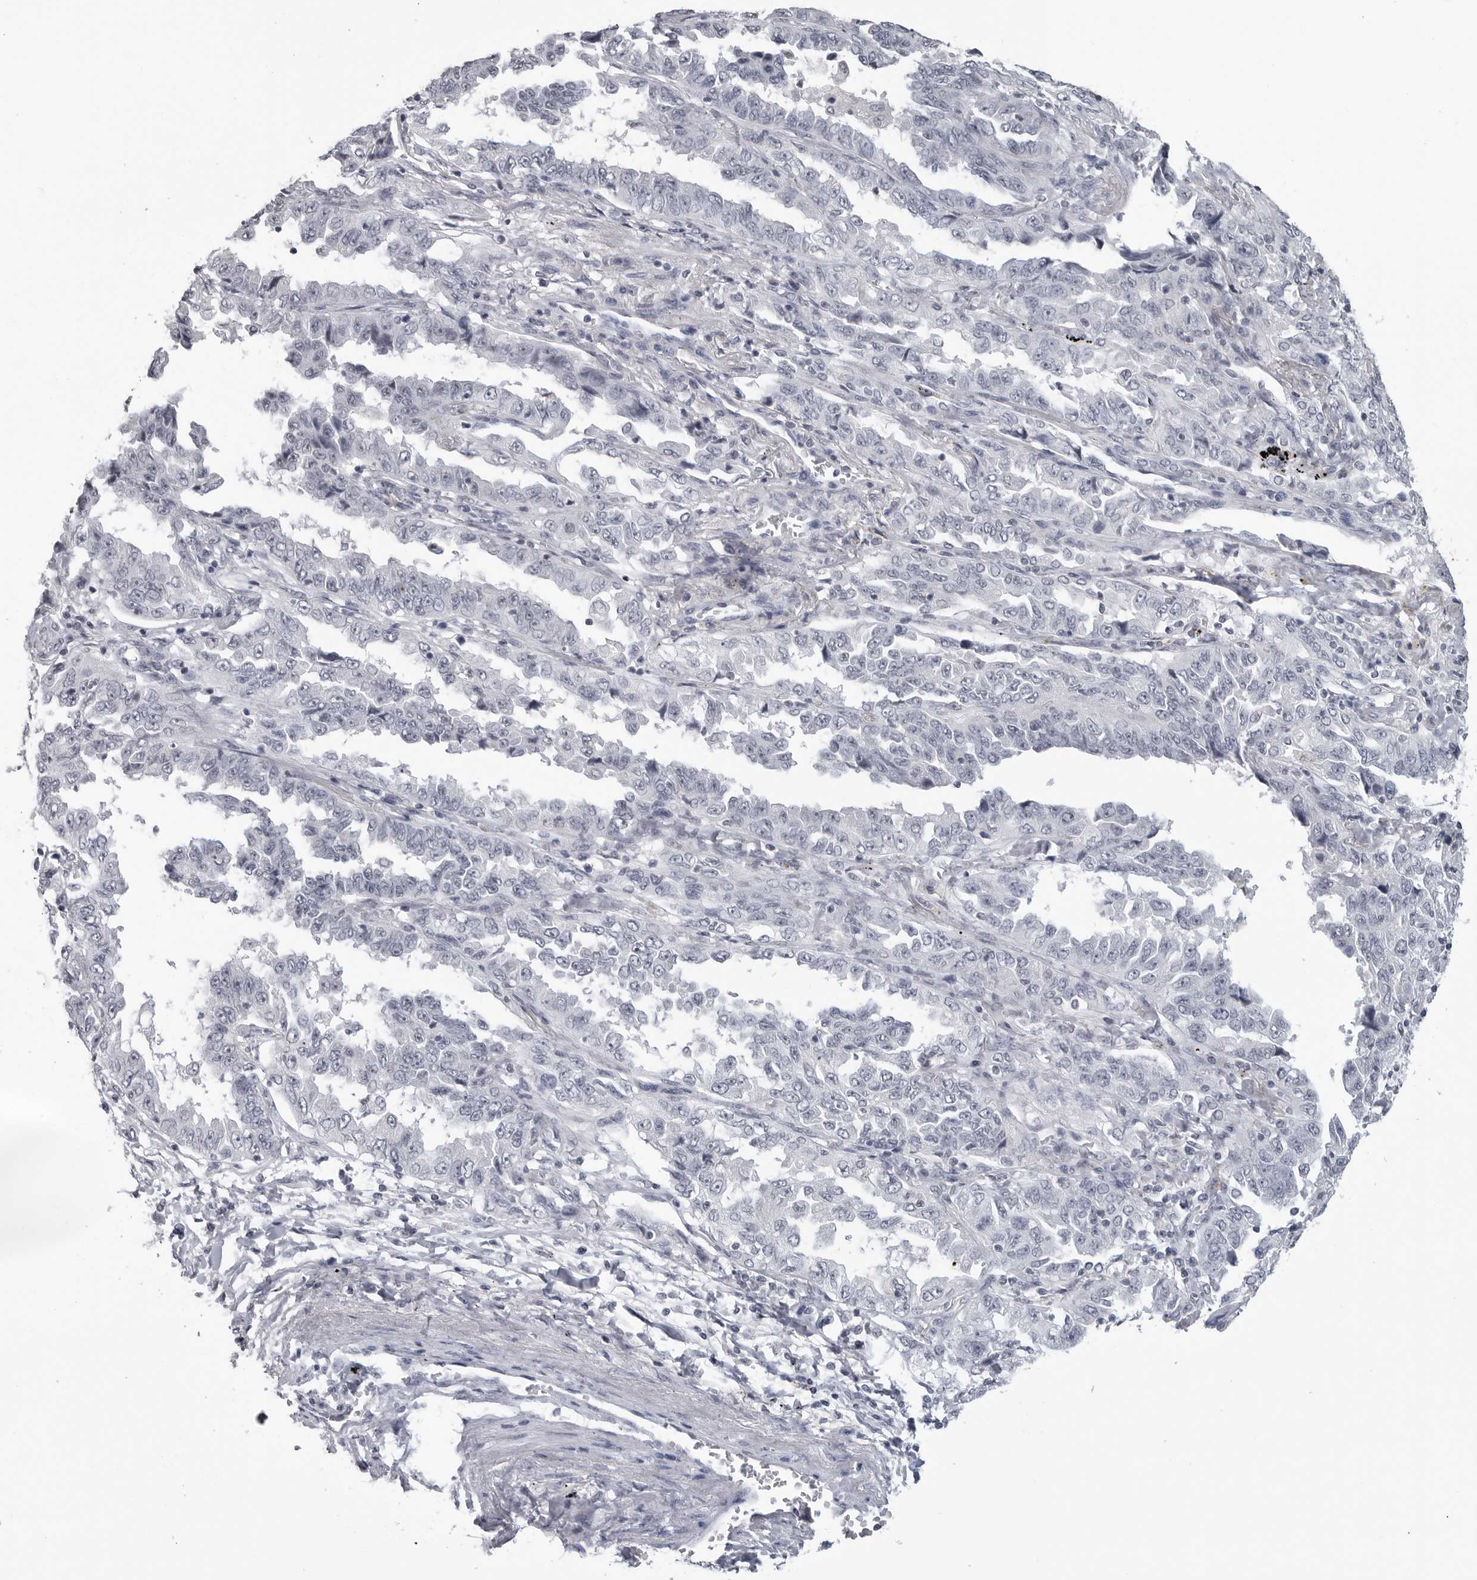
{"staining": {"intensity": "negative", "quantity": "none", "location": "none"}, "tissue": "lung cancer", "cell_type": "Tumor cells", "image_type": "cancer", "snomed": [{"axis": "morphology", "description": "Adenocarcinoma, NOS"}, {"axis": "topography", "description": "Lung"}], "caption": "An immunohistochemistry (IHC) image of lung cancer (adenocarcinoma) is shown. There is no staining in tumor cells of lung cancer (adenocarcinoma). Nuclei are stained in blue.", "gene": "DDX54", "patient": {"sex": "female", "age": 51}}